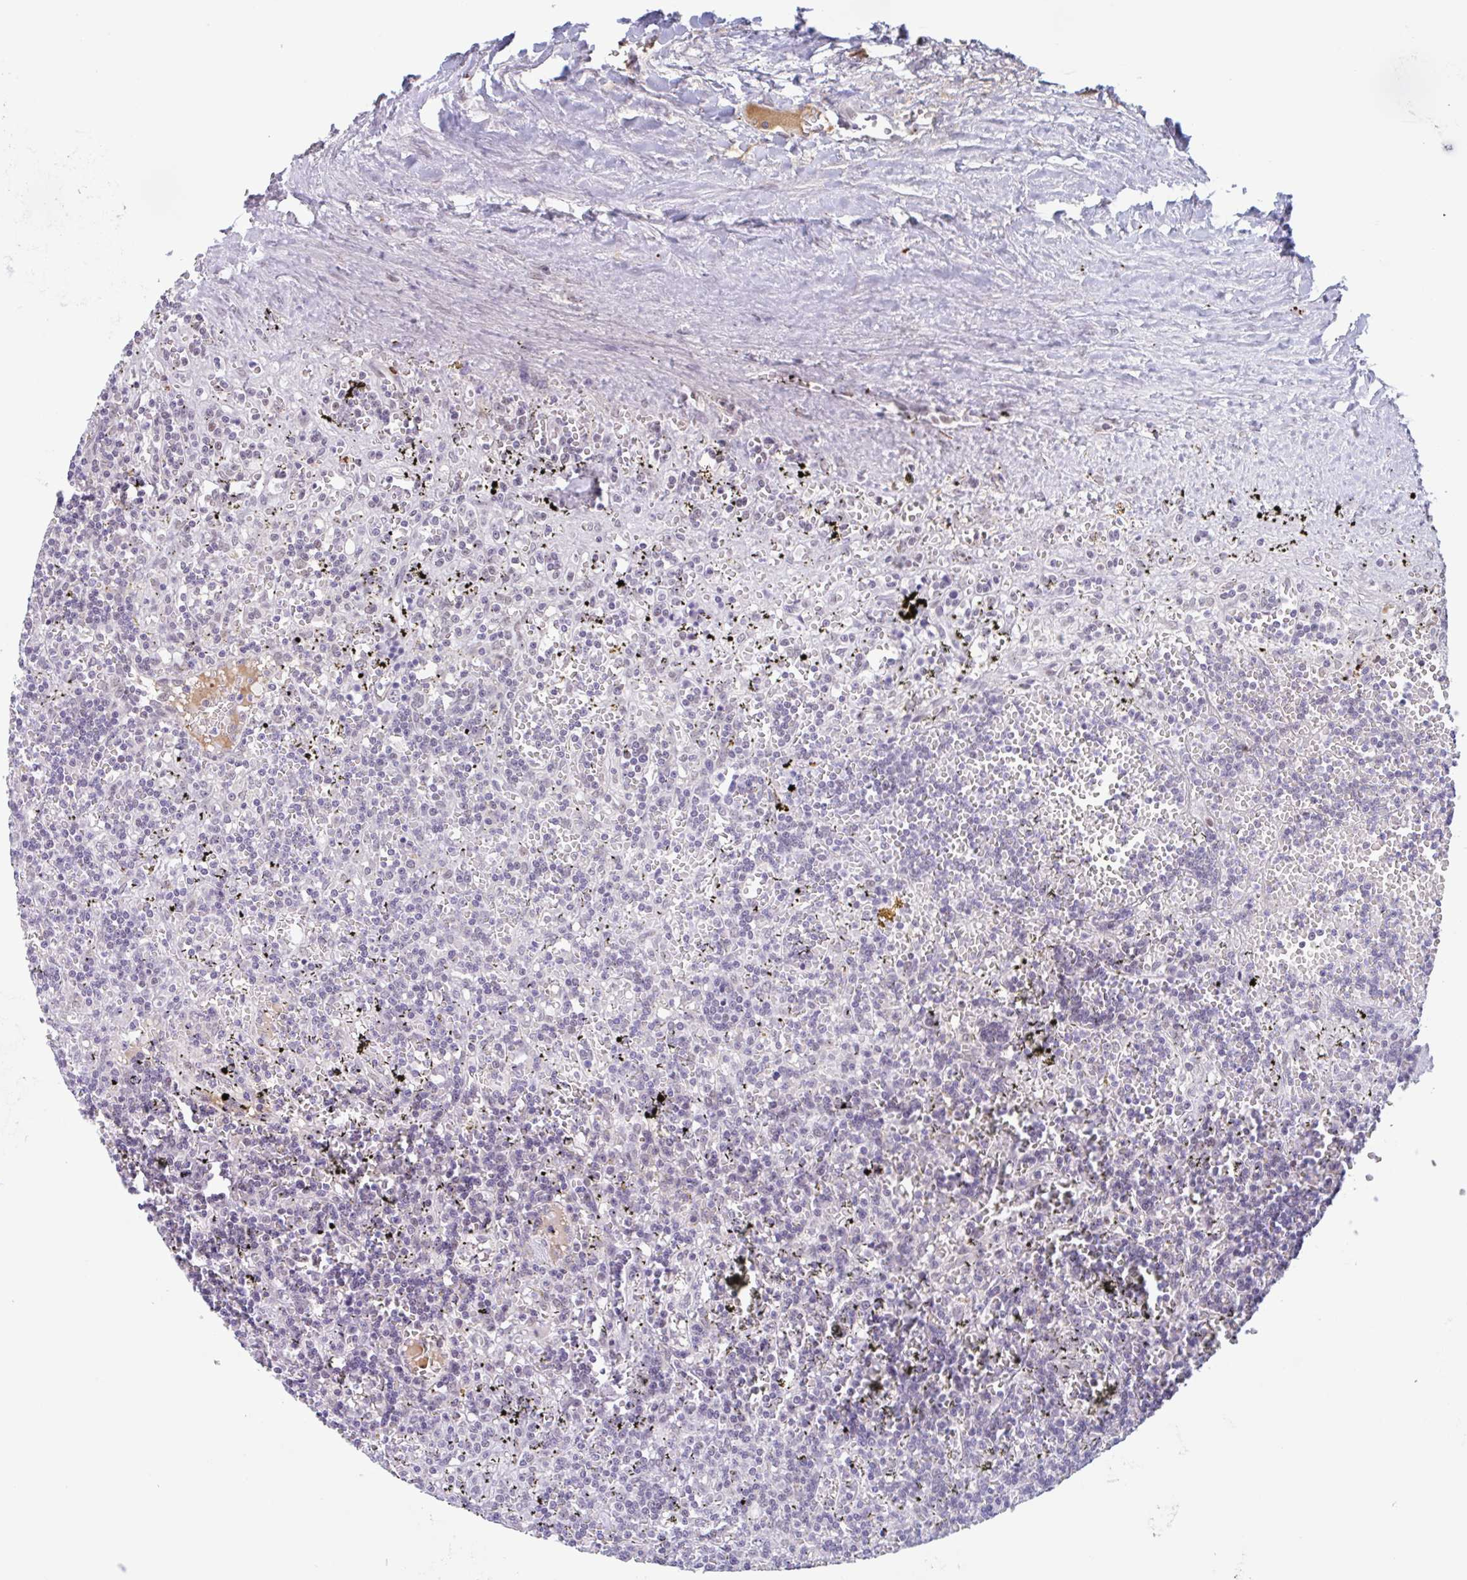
{"staining": {"intensity": "negative", "quantity": "none", "location": "none"}, "tissue": "lymphoma", "cell_type": "Tumor cells", "image_type": "cancer", "snomed": [{"axis": "morphology", "description": "Malignant lymphoma, non-Hodgkin's type, Low grade"}, {"axis": "topography", "description": "Spleen"}], "caption": "Tumor cells show no significant positivity in lymphoma.", "gene": "PLG", "patient": {"sex": "male", "age": 60}}